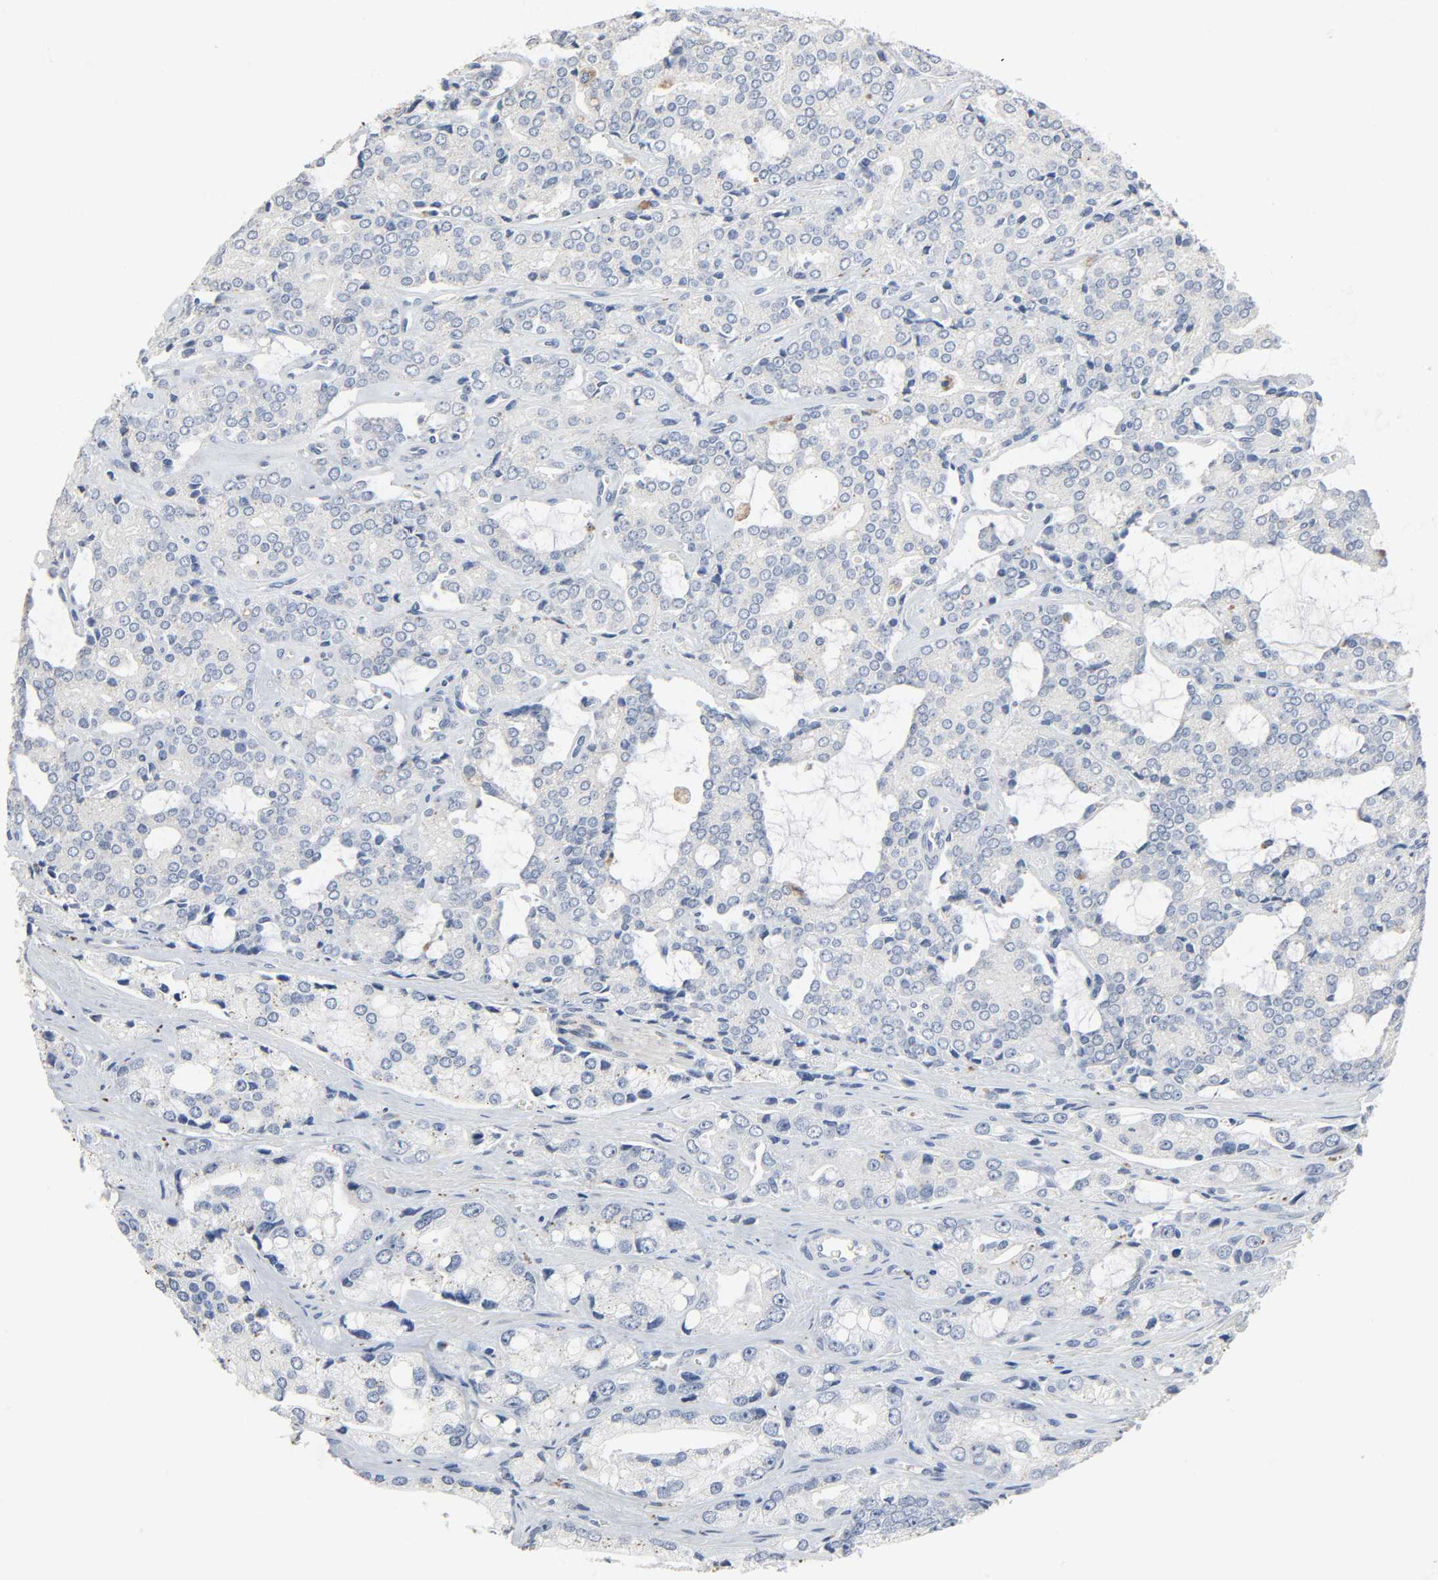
{"staining": {"intensity": "negative", "quantity": "none", "location": "none"}, "tissue": "prostate cancer", "cell_type": "Tumor cells", "image_type": "cancer", "snomed": [{"axis": "morphology", "description": "Adenocarcinoma, High grade"}, {"axis": "topography", "description": "Prostate"}], "caption": "A micrograph of human prostate high-grade adenocarcinoma is negative for staining in tumor cells.", "gene": "FBLN5", "patient": {"sex": "male", "age": 67}}